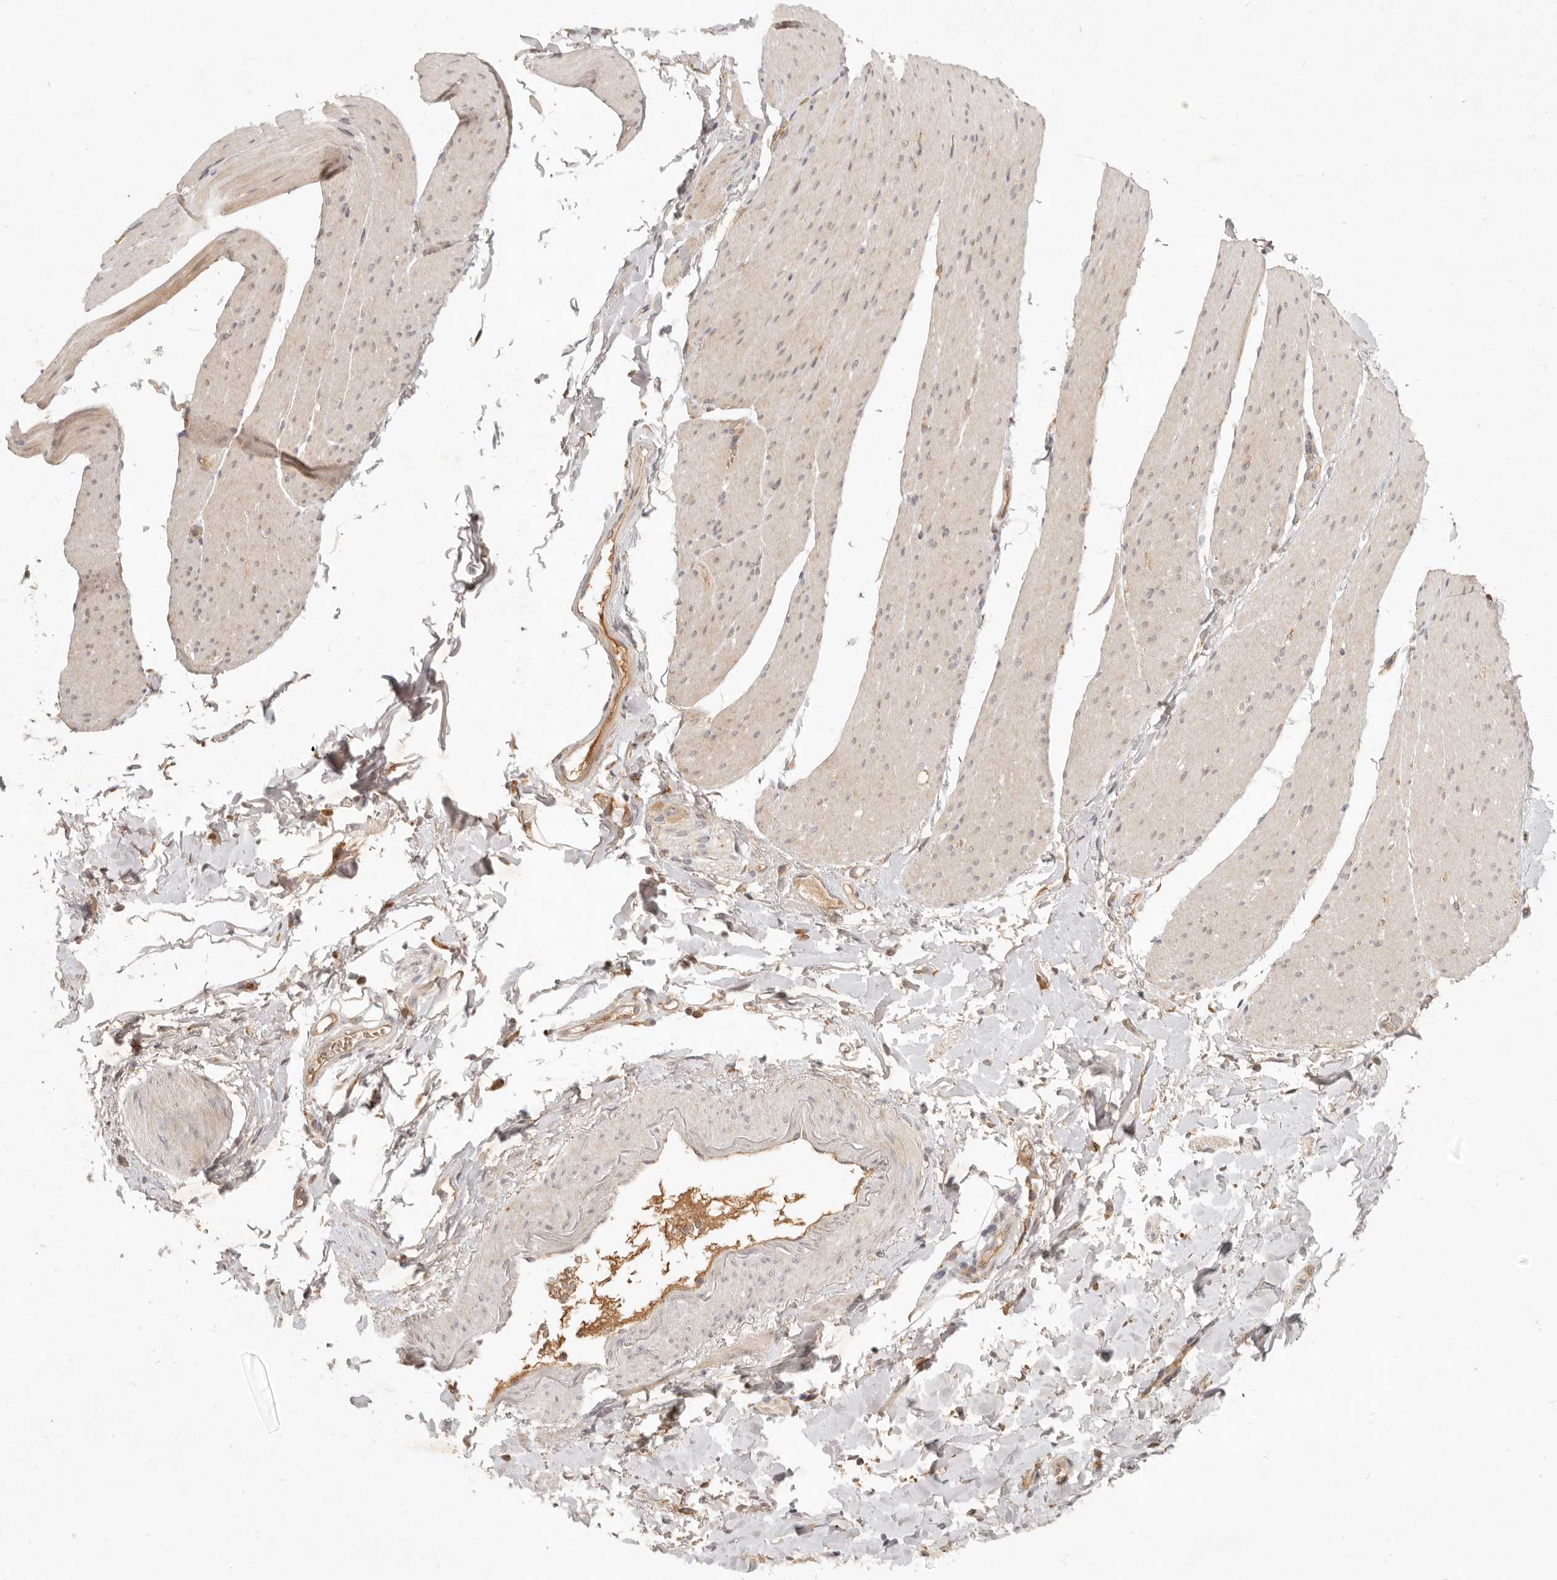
{"staining": {"intensity": "negative", "quantity": "none", "location": "none"}, "tissue": "smooth muscle", "cell_type": "Smooth muscle cells", "image_type": "normal", "snomed": [{"axis": "morphology", "description": "Normal tissue, NOS"}, {"axis": "topography", "description": "Smooth muscle"}, {"axis": "topography", "description": "Small intestine"}], "caption": "This is an immunohistochemistry image of unremarkable human smooth muscle. There is no positivity in smooth muscle cells.", "gene": "UBXN11", "patient": {"sex": "female", "age": 84}}